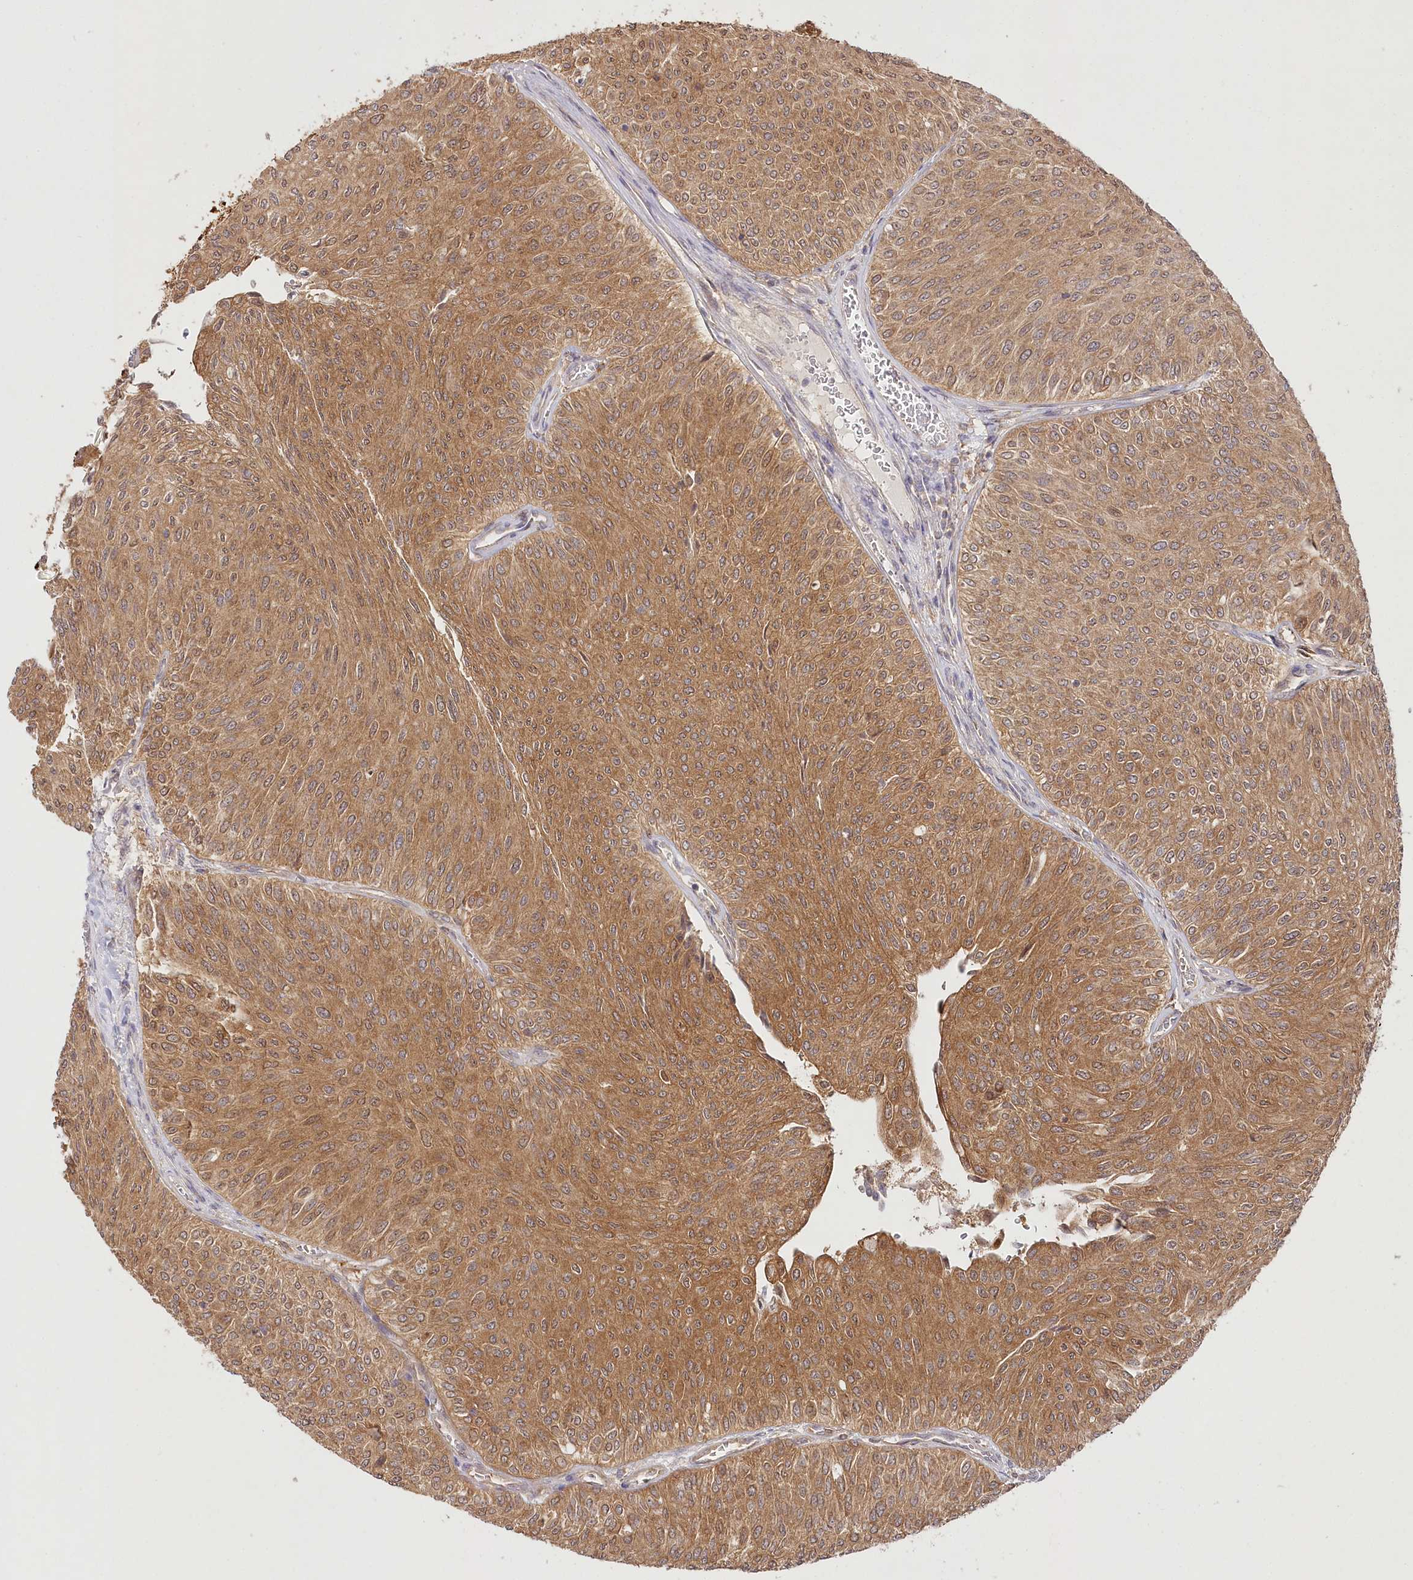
{"staining": {"intensity": "moderate", "quantity": ">75%", "location": "cytoplasmic/membranous"}, "tissue": "urothelial cancer", "cell_type": "Tumor cells", "image_type": "cancer", "snomed": [{"axis": "morphology", "description": "Urothelial carcinoma, Low grade"}, {"axis": "topography", "description": "Urinary bladder"}], "caption": "Urothelial cancer tissue shows moderate cytoplasmic/membranous expression in about >75% of tumor cells", "gene": "INPP4B", "patient": {"sex": "male", "age": 78}}